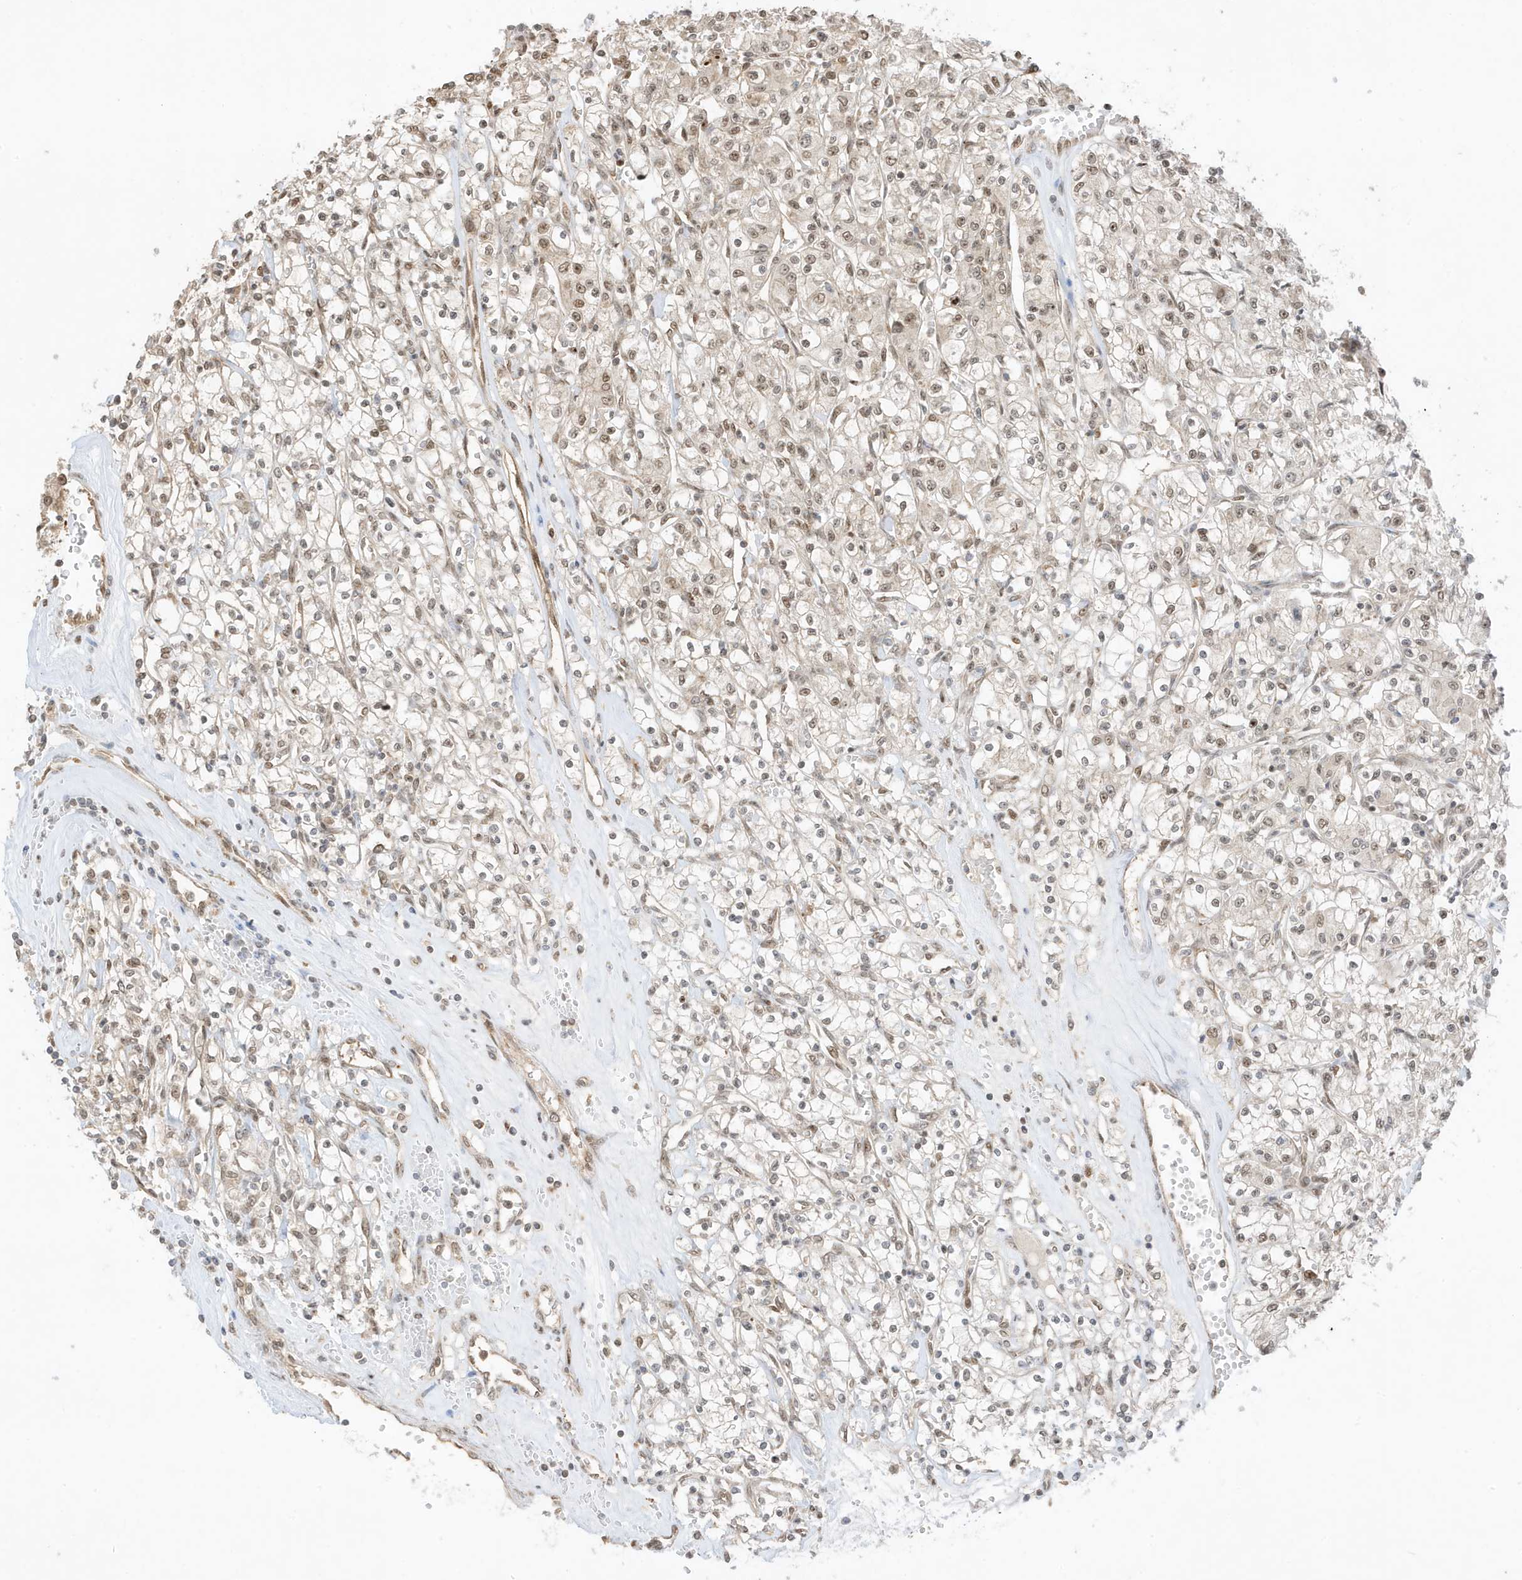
{"staining": {"intensity": "weak", "quantity": "25%-75%", "location": "nuclear"}, "tissue": "renal cancer", "cell_type": "Tumor cells", "image_type": "cancer", "snomed": [{"axis": "morphology", "description": "Adenocarcinoma, NOS"}, {"axis": "topography", "description": "Kidney"}], "caption": "Human renal adenocarcinoma stained with a brown dye demonstrates weak nuclear positive staining in about 25%-75% of tumor cells.", "gene": "ZBTB41", "patient": {"sex": "female", "age": 59}}